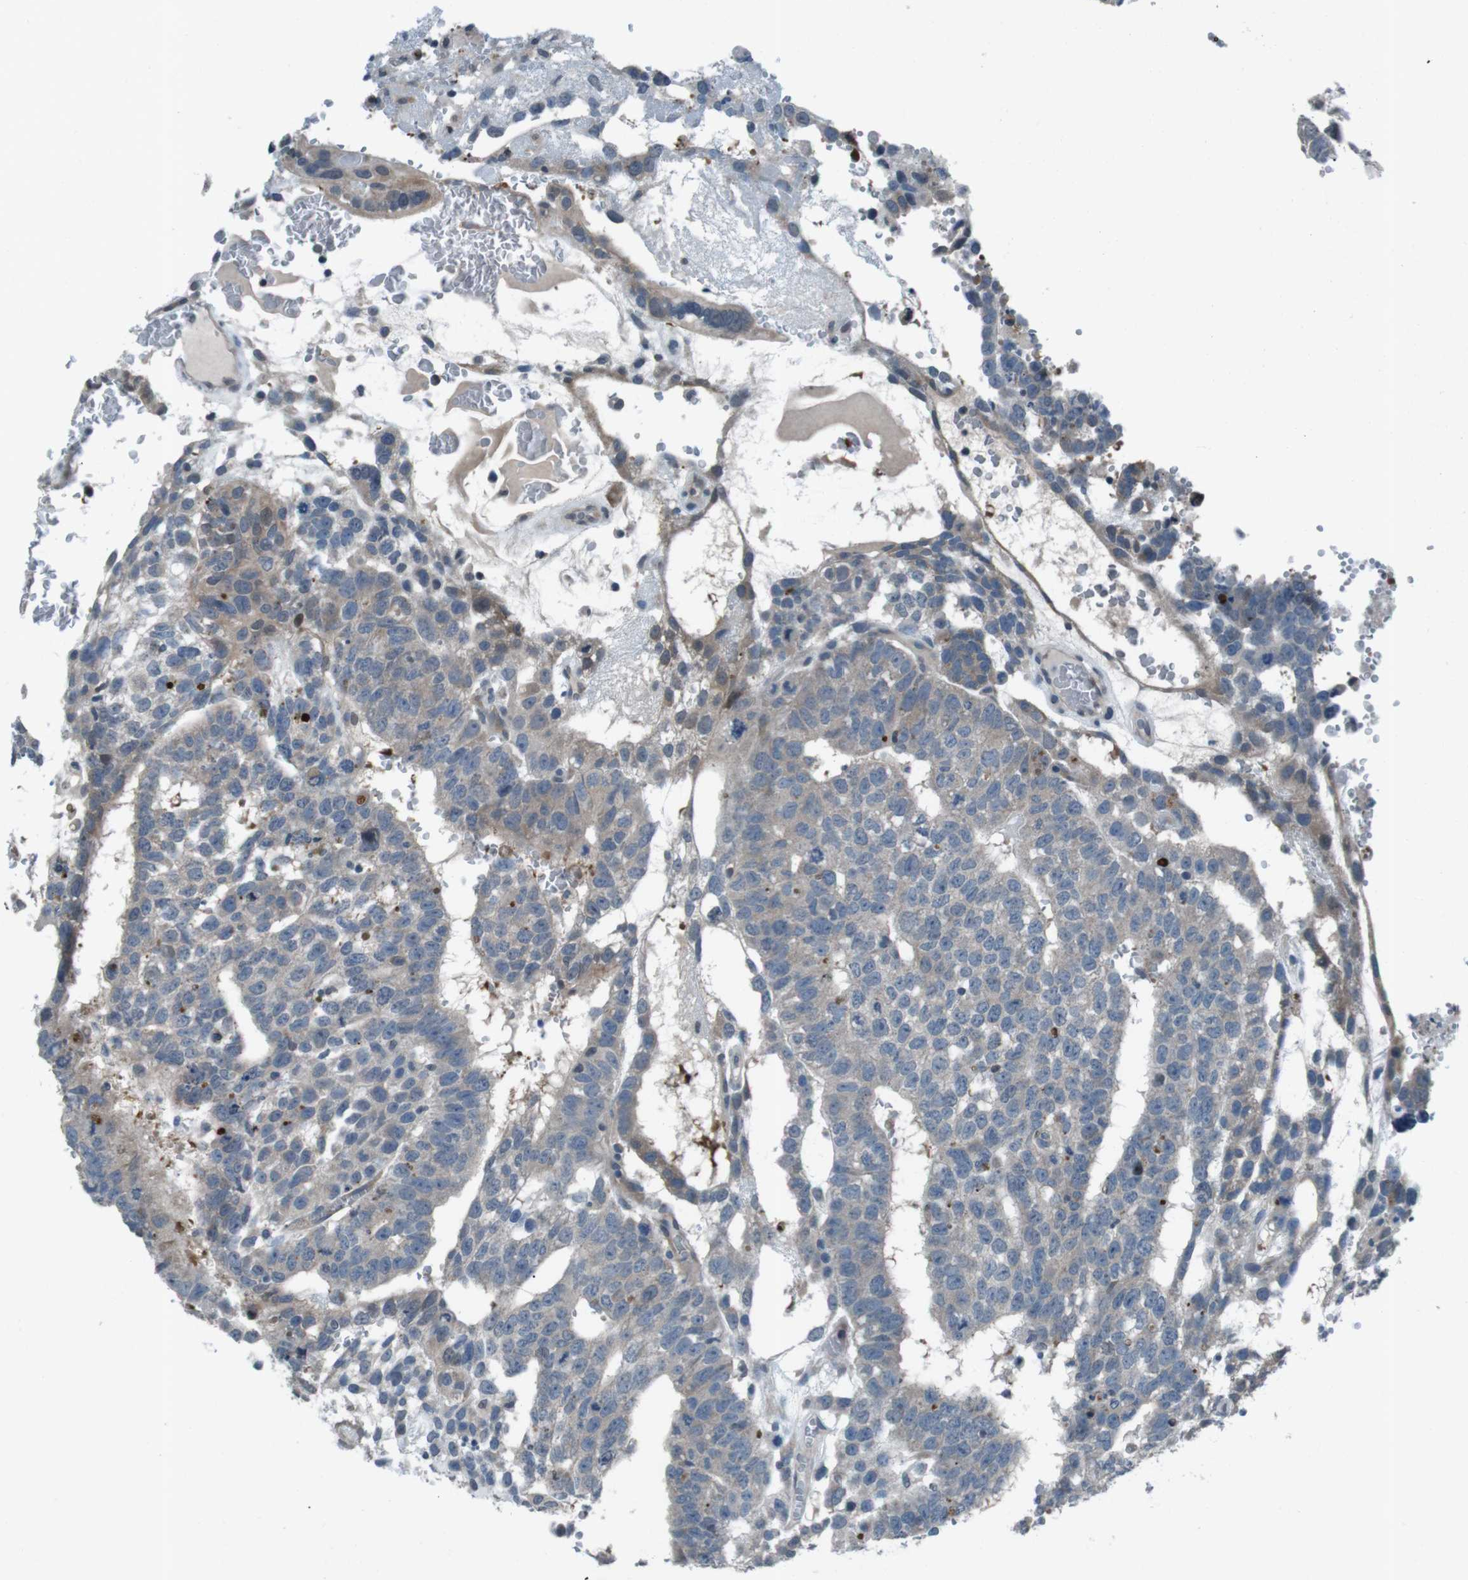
{"staining": {"intensity": "weak", "quantity": "25%-75%", "location": "cytoplasmic/membranous"}, "tissue": "testis cancer", "cell_type": "Tumor cells", "image_type": "cancer", "snomed": [{"axis": "morphology", "description": "Seminoma, NOS"}, {"axis": "morphology", "description": "Carcinoma, Embryonal, NOS"}, {"axis": "topography", "description": "Testis"}], "caption": "Immunohistochemistry histopathology image of testis cancer stained for a protein (brown), which reveals low levels of weak cytoplasmic/membranous expression in approximately 25%-75% of tumor cells.", "gene": "LRP5", "patient": {"sex": "male", "age": 52}}